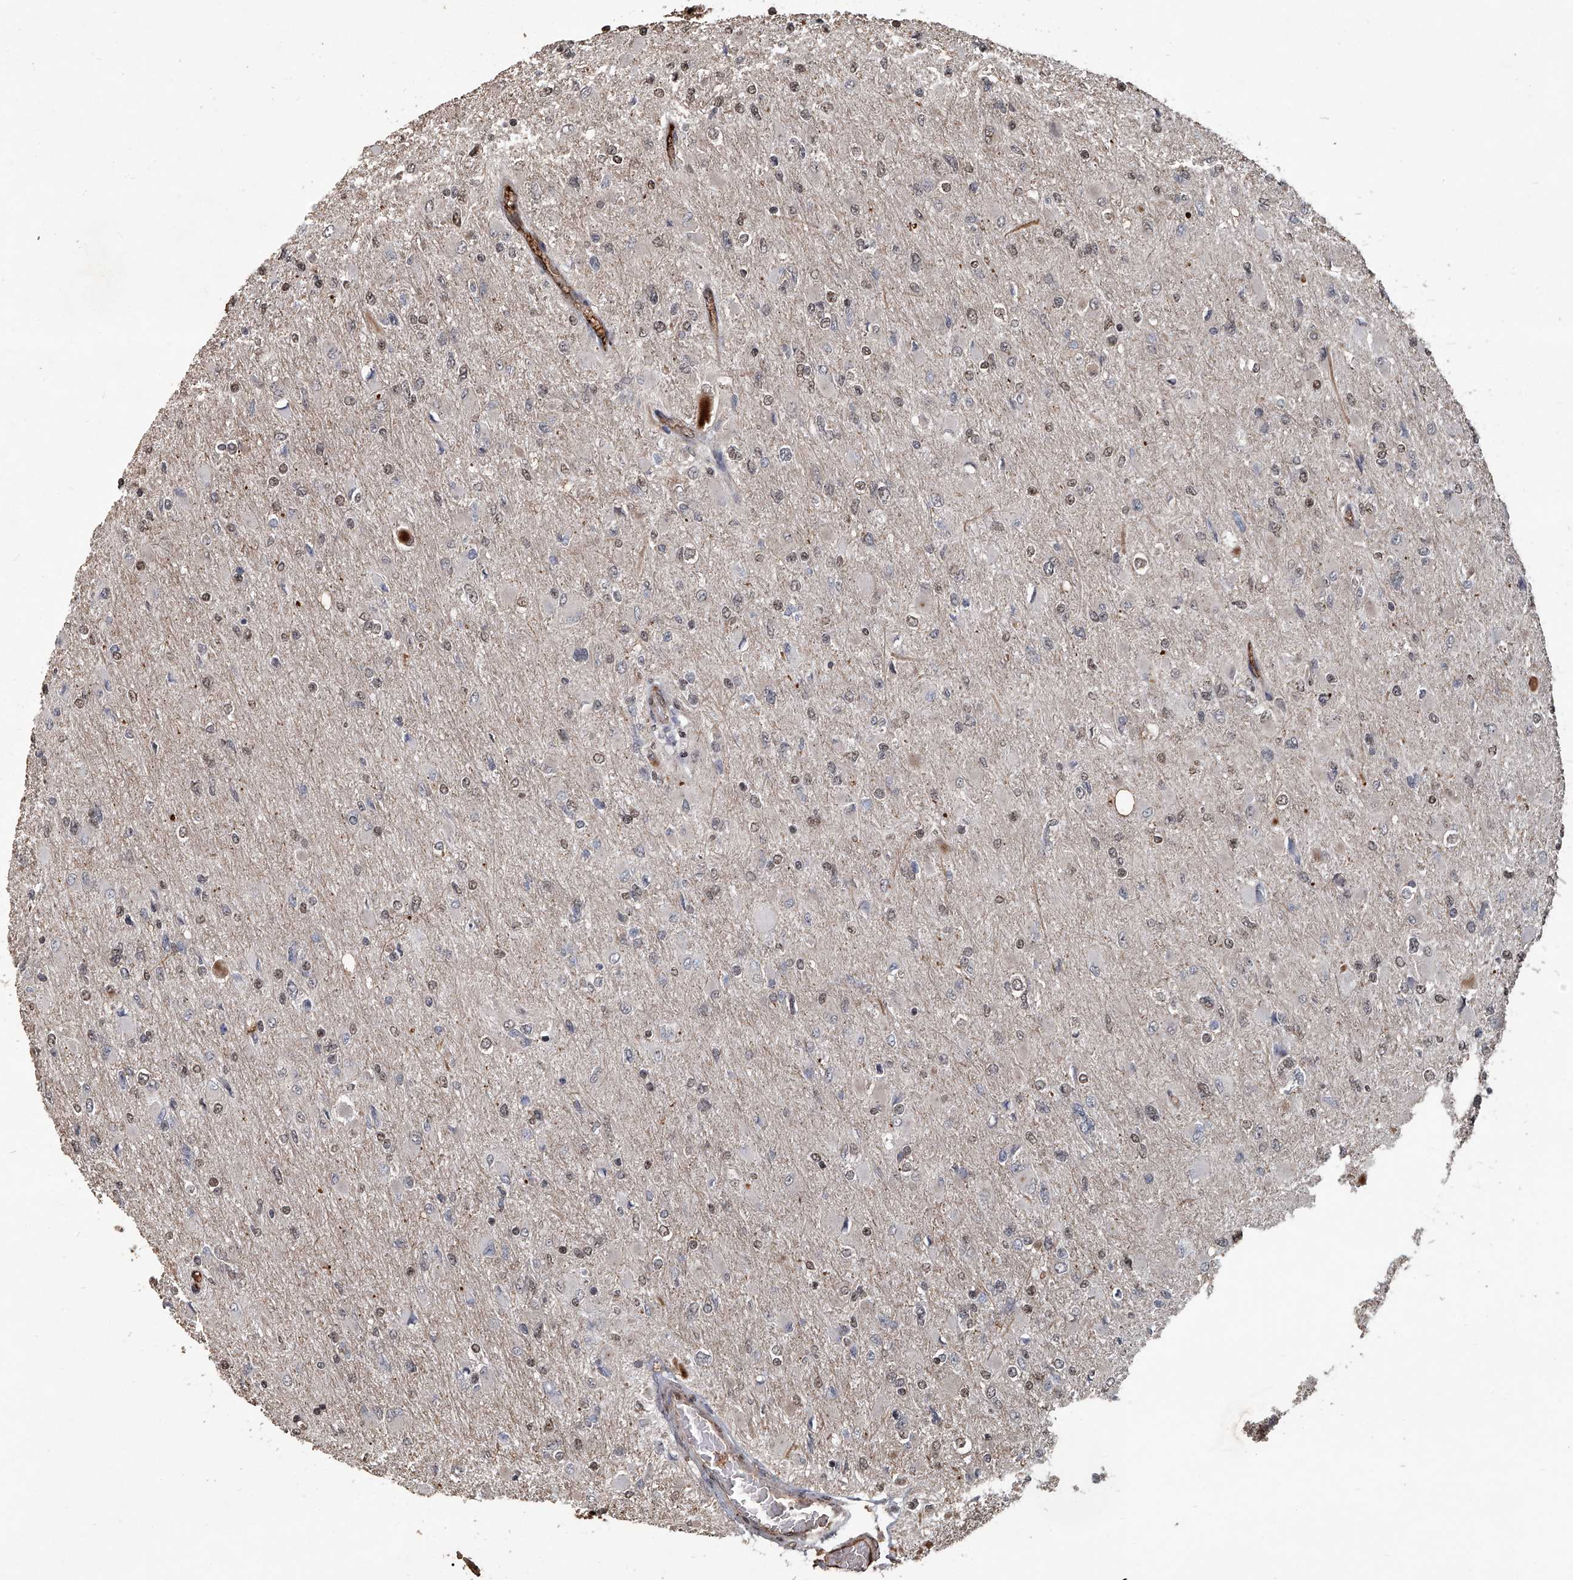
{"staining": {"intensity": "weak", "quantity": "<25%", "location": "nuclear"}, "tissue": "glioma", "cell_type": "Tumor cells", "image_type": "cancer", "snomed": [{"axis": "morphology", "description": "Glioma, malignant, High grade"}, {"axis": "topography", "description": "Cerebral cortex"}], "caption": "A histopathology image of glioma stained for a protein exhibits no brown staining in tumor cells. (DAB (3,3'-diaminobenzidine) IHC, high magnification).", "gene": "GPR132", "patient": {"sex": "female", "age": 36}}